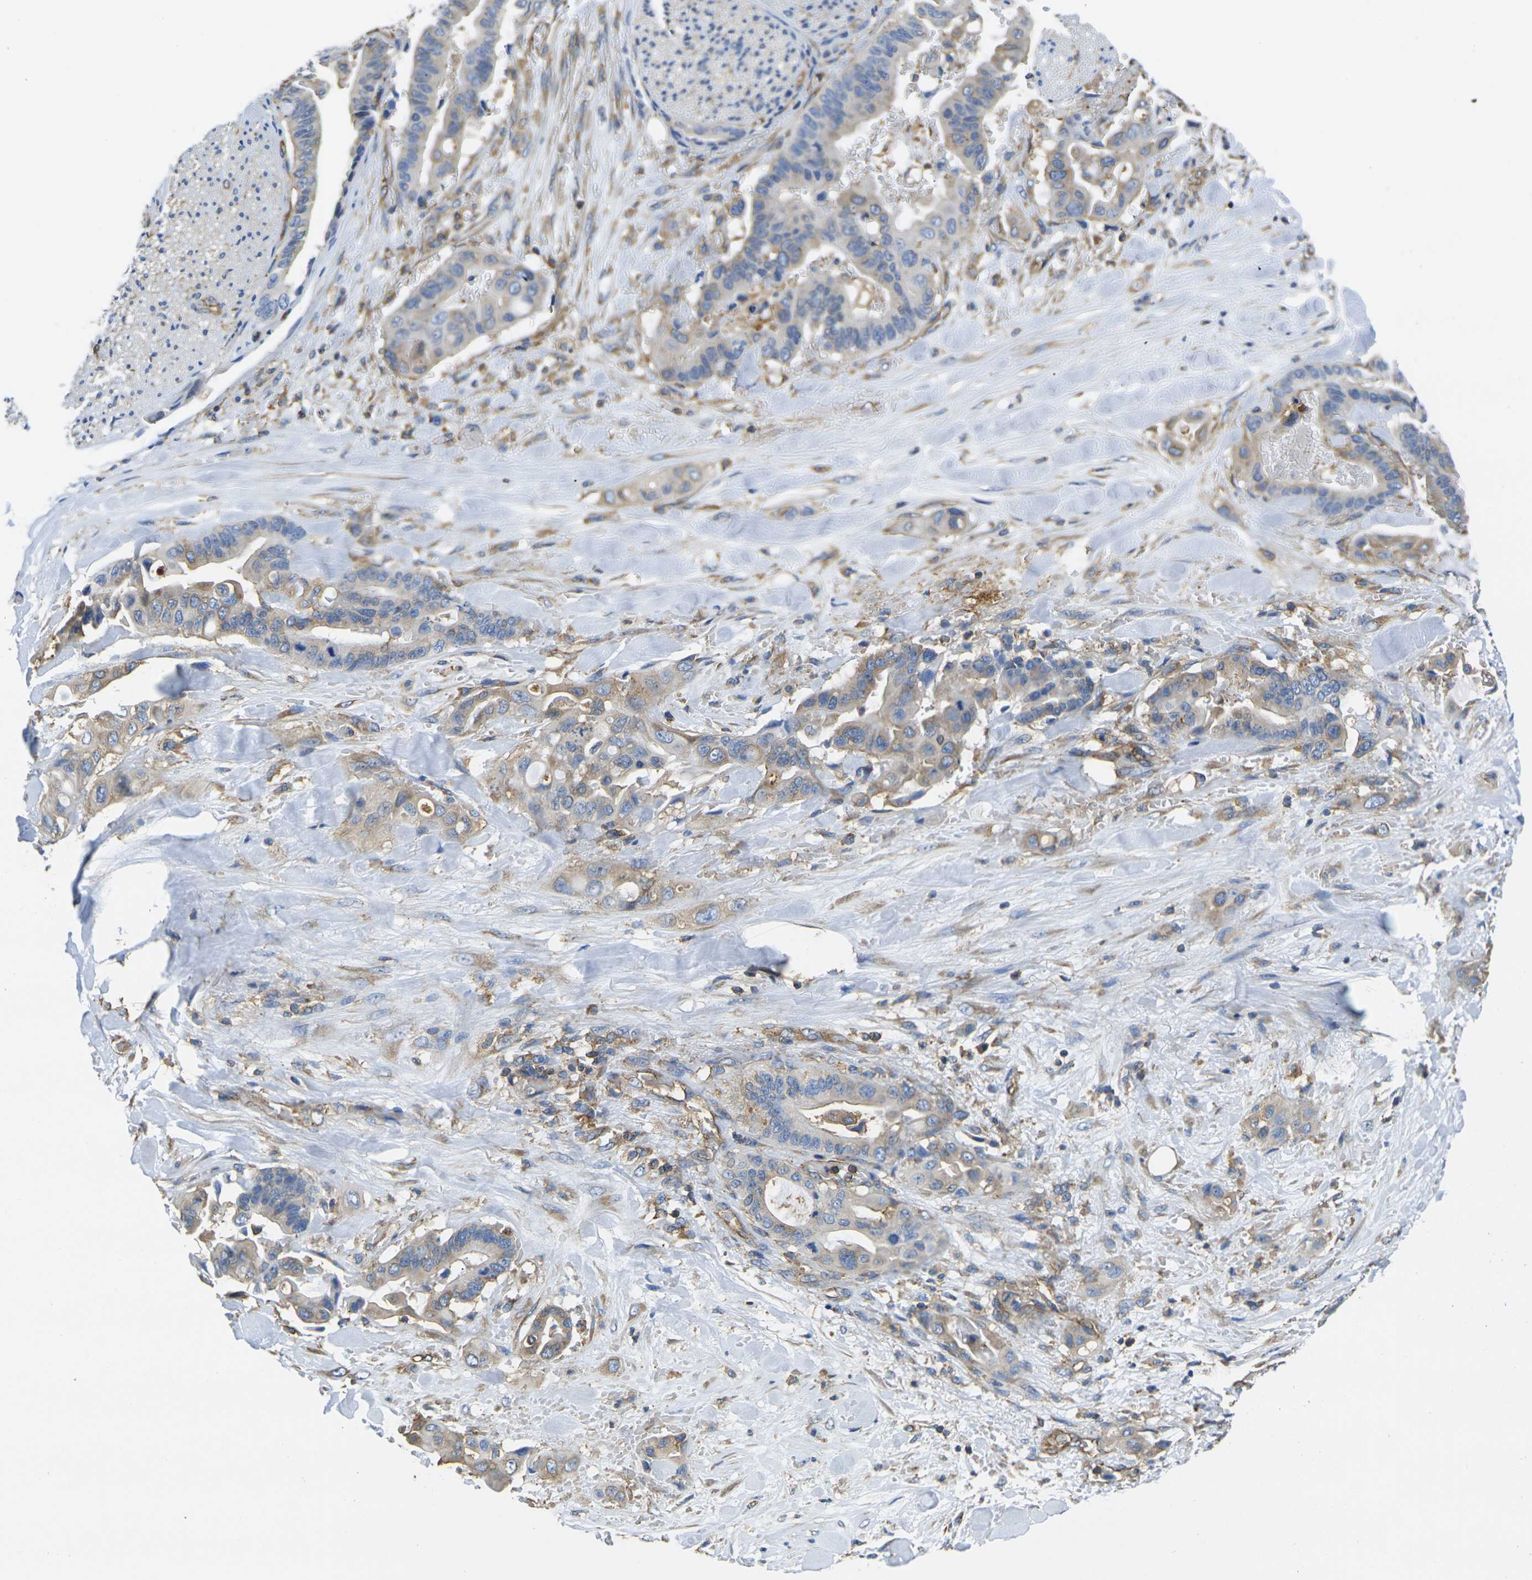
{"staining": {"intensity": "weak", "quantity": ">75%", "location": "cytoplasmic/membranous"}, "tissue": "liver cancer", "cell_type": "Tumor cells", "image_type": "cancer", "snomed": [{"axis": "morphology", "description": "Cholangiocarcinoma"}, {"axis": "topography", "description": "Liver"}], "caption": "Protein staining shows weak cytoplasmic/membranous positivity in approximately >75% of tumor cells in liver cholangiocarcinoma. The staining was performed using DAB to visualize the protein expression in brown, while the nuclei were stained in blue with hematoxylin (Magnification: 20x).", "gene": "FAM110D", "patient": {"sex": "female", "age": 61}}